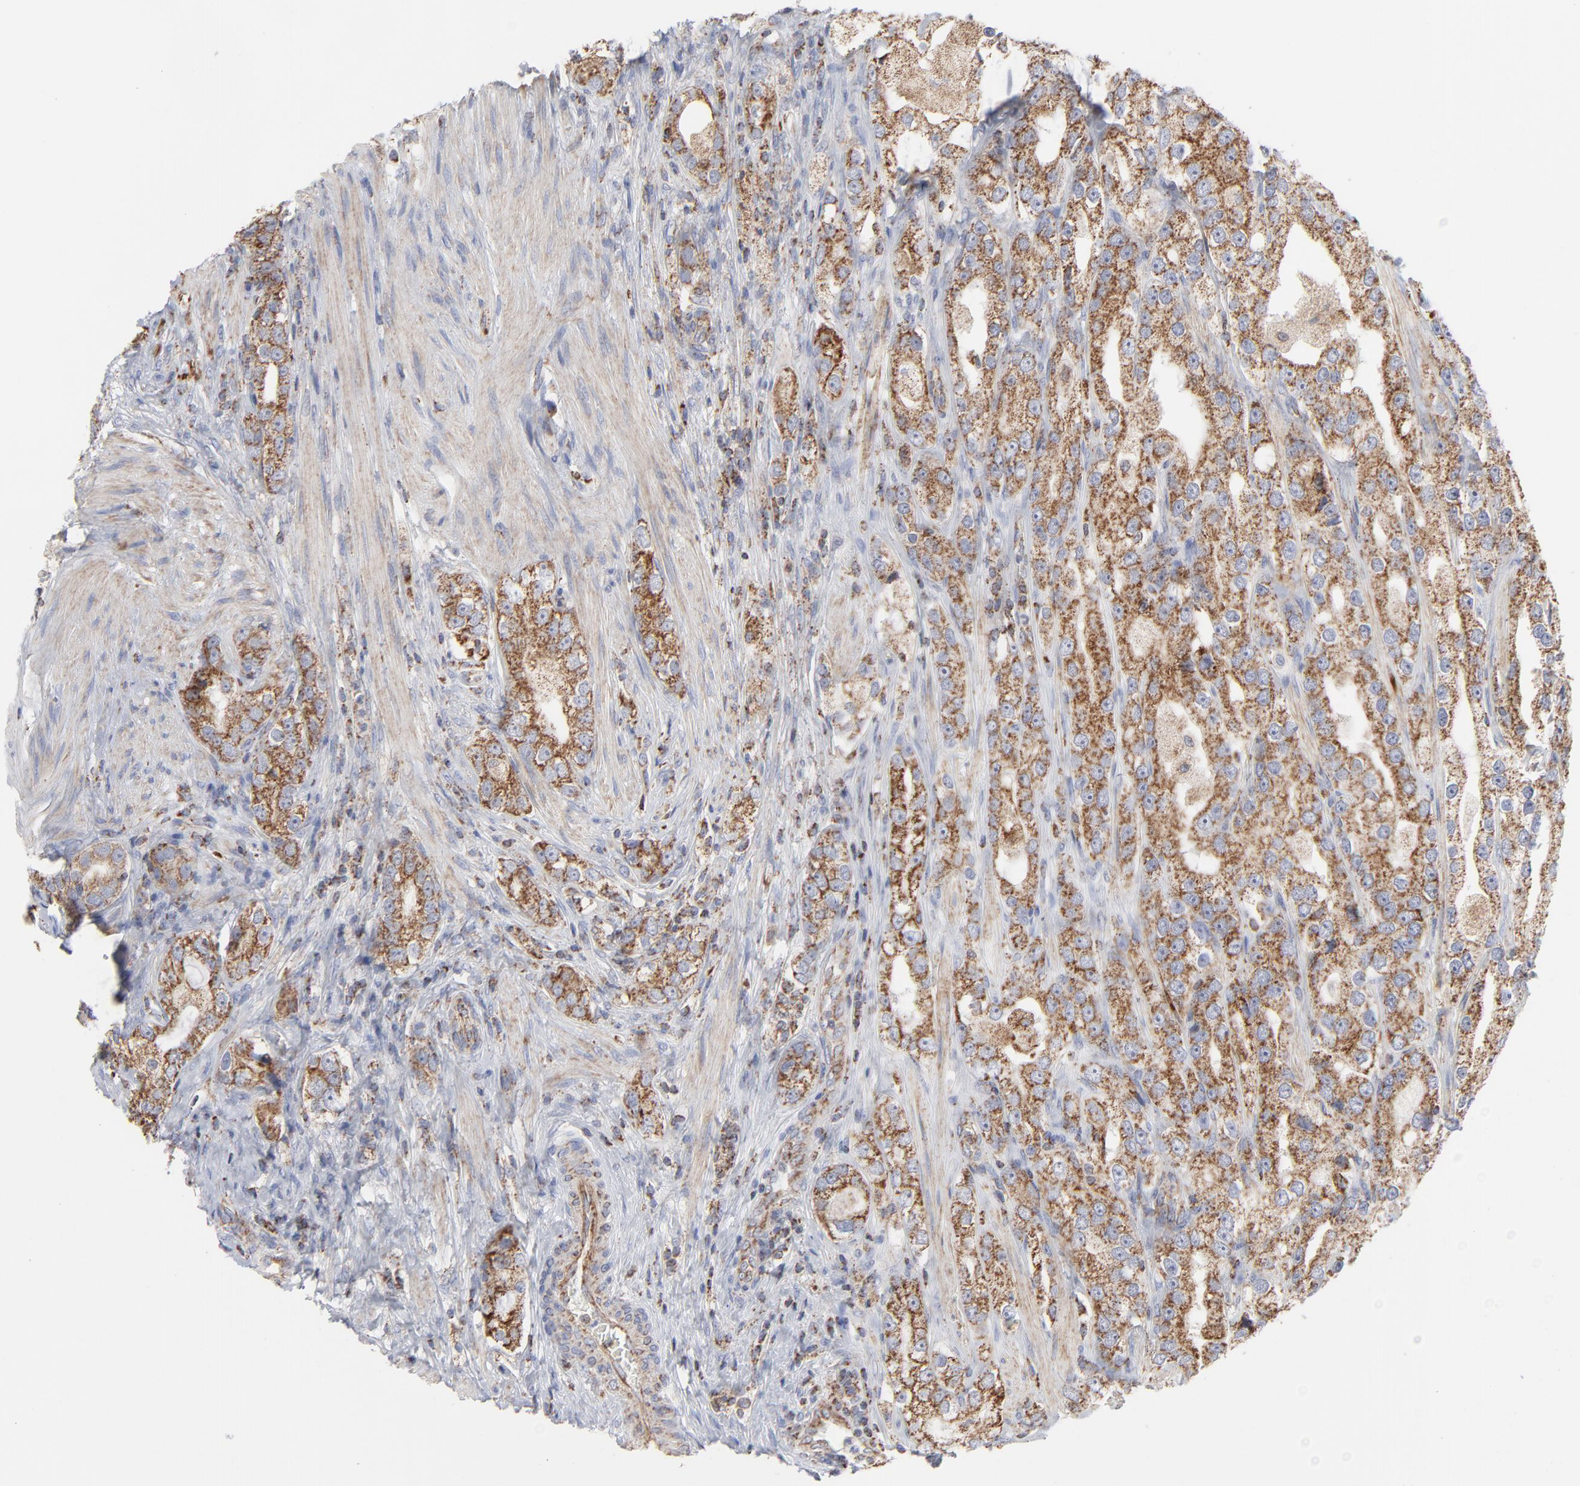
{"staining": {"intensity": "strong", "quantity": ">75%", "location": "cytoplasmic/membranous"}, "tissue": "prostate cancer", "cell_type": "Tumor cells", "image_type": "cancer", "snomed": [{"axis": "morphology", "description": "Adenocarcinoma, High grade"}, {"axis": "topography", "description": "Prostate"}], "caption": "Human prostate adenocarcinoma (high-grade) stained with a protein marker displays strong staining in tumor cells.", "gene": "ASB3", "patient": {"sex": "male", "age": 63}}